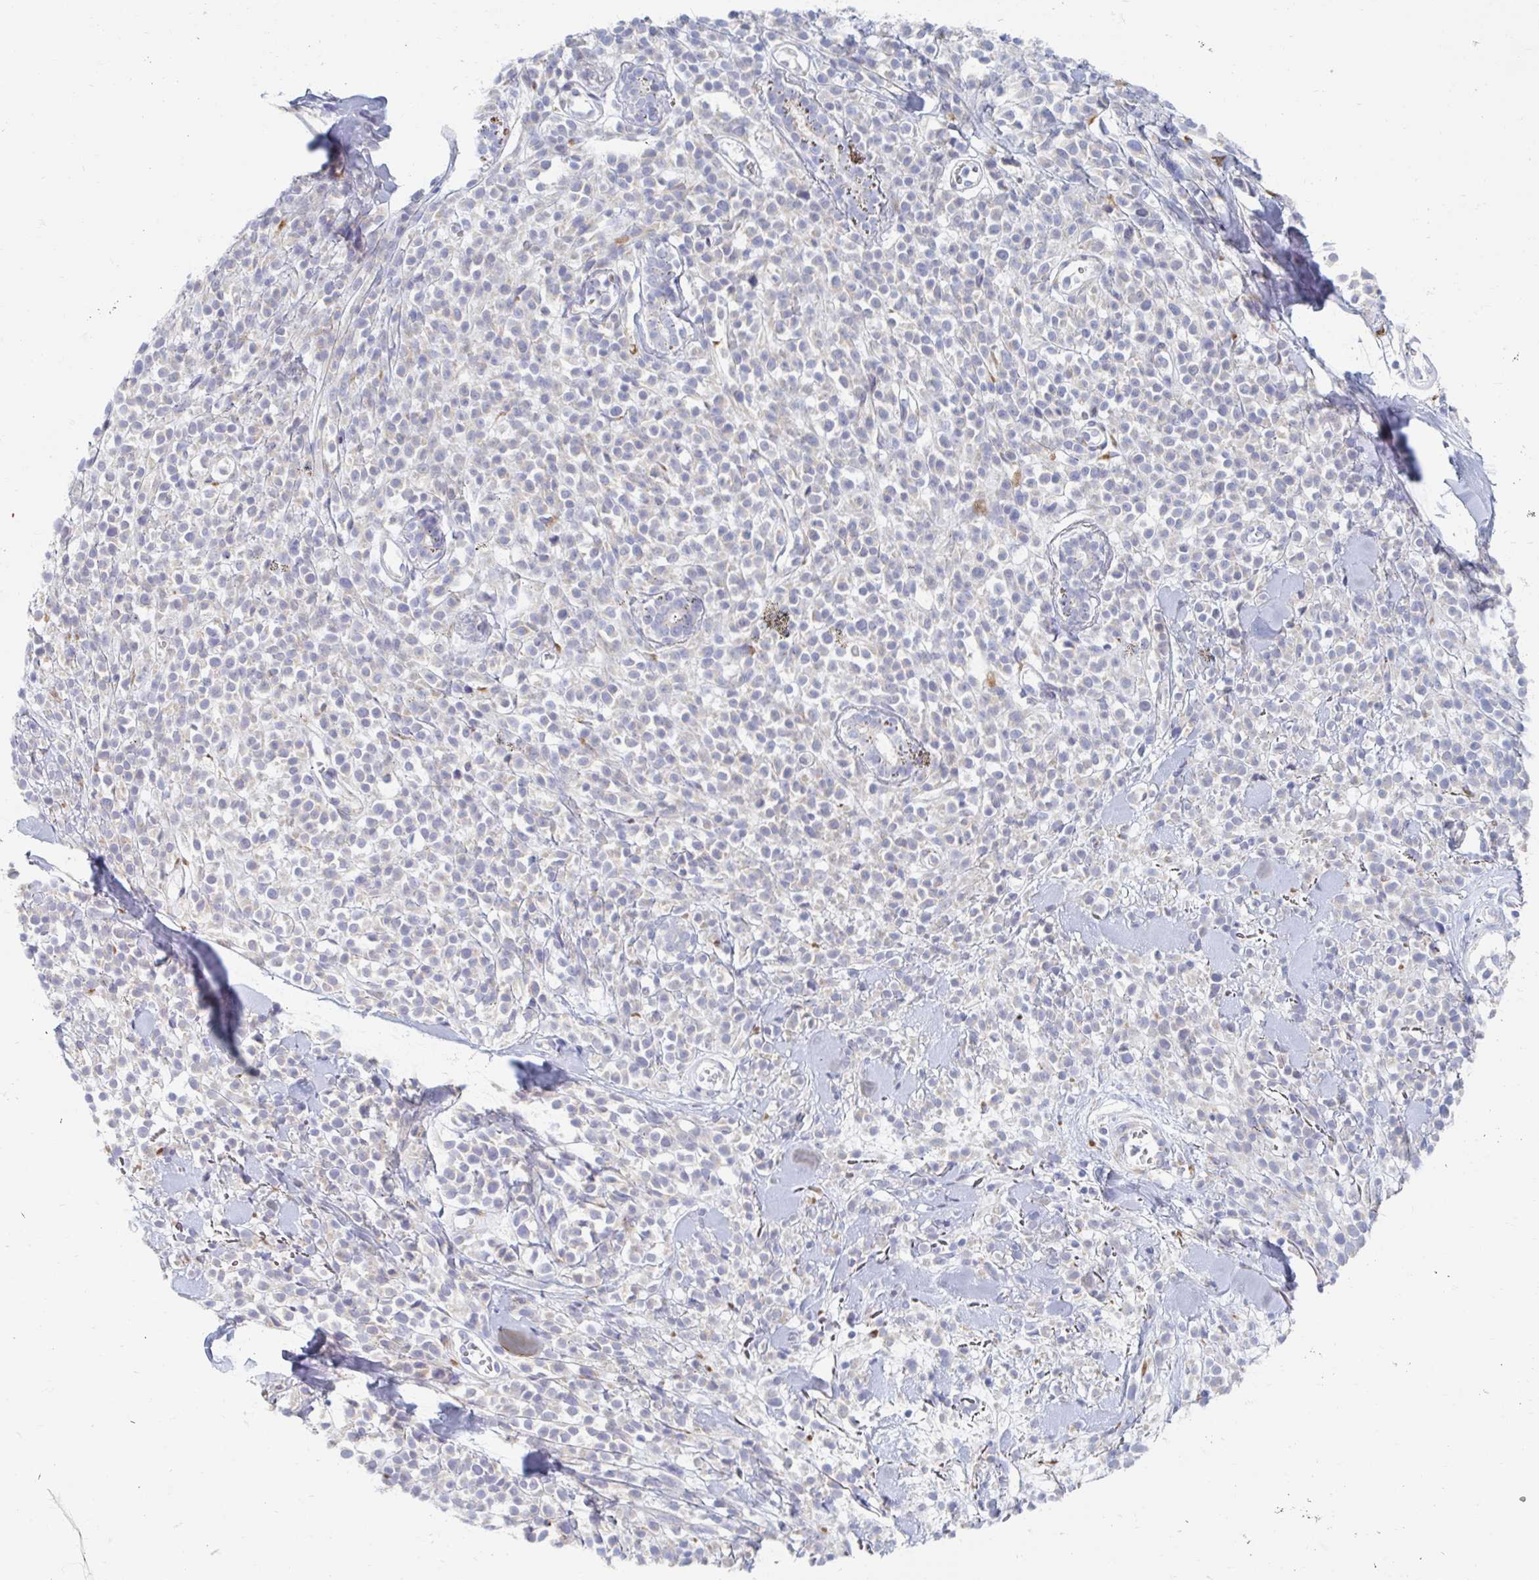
{"staining": {"intensity": "weak", "quantity": "<25%", "location": "cytoplasmic/membranous"}, "tissue": "melanoma", "cell_type": "Tumor cells", "image_type": "cancer", "snomed": [{"axis": "morphology", "description": "Malignant melanoma, NOS"}, {"axis": "topography", "description": "Skin"}, {"axis": "topography", "description": "Skin of trunk"}], "caption": "IHC photomicrograph of neoplastic tissue: malignant melanoma stained with DAB (3,3'-diaminobenzidine) exhibits no significant protein expression in tumor cells.", "gene": "MYLK2", "patient": {"sex": "male", "age": 74}}